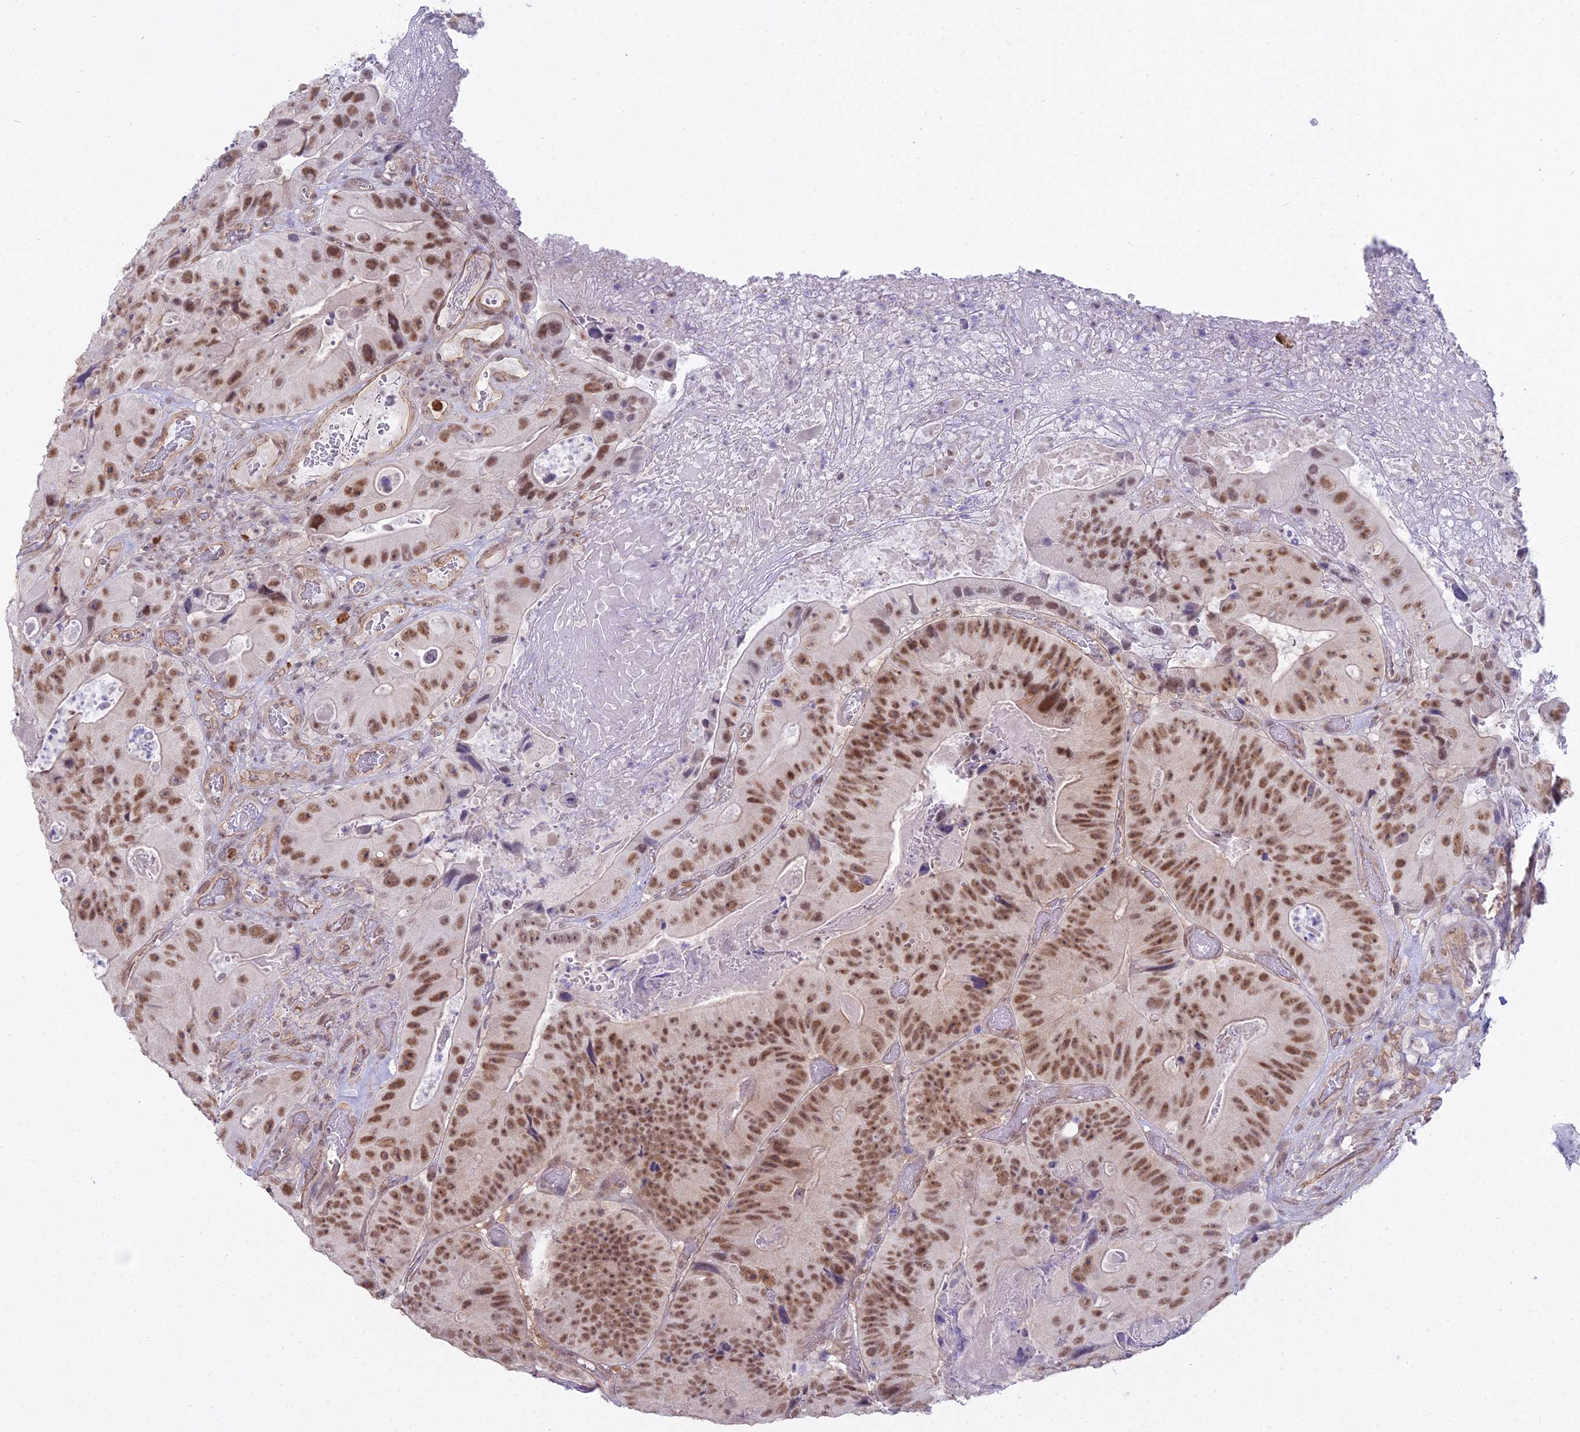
{"staining": {"intensity": "moderate", "quantity": ">75%", "location": "nuclear"}, "tissue": "colorectal cancer", "cell_type": "Tumor cells", "image_type": "cancer", "snomed": [{"axis": "morphology", "description": "Adenocarcinoma, NOS"}, {"axis": "topography", "description": "Colon"}], "caption": "Moderate nuclear staining is present in approximately >75% of tumor cells in colorectal cancer (adenocarcinoma).", "gene": "BLNK", "patient": {"sex": "female", "age": 86}}